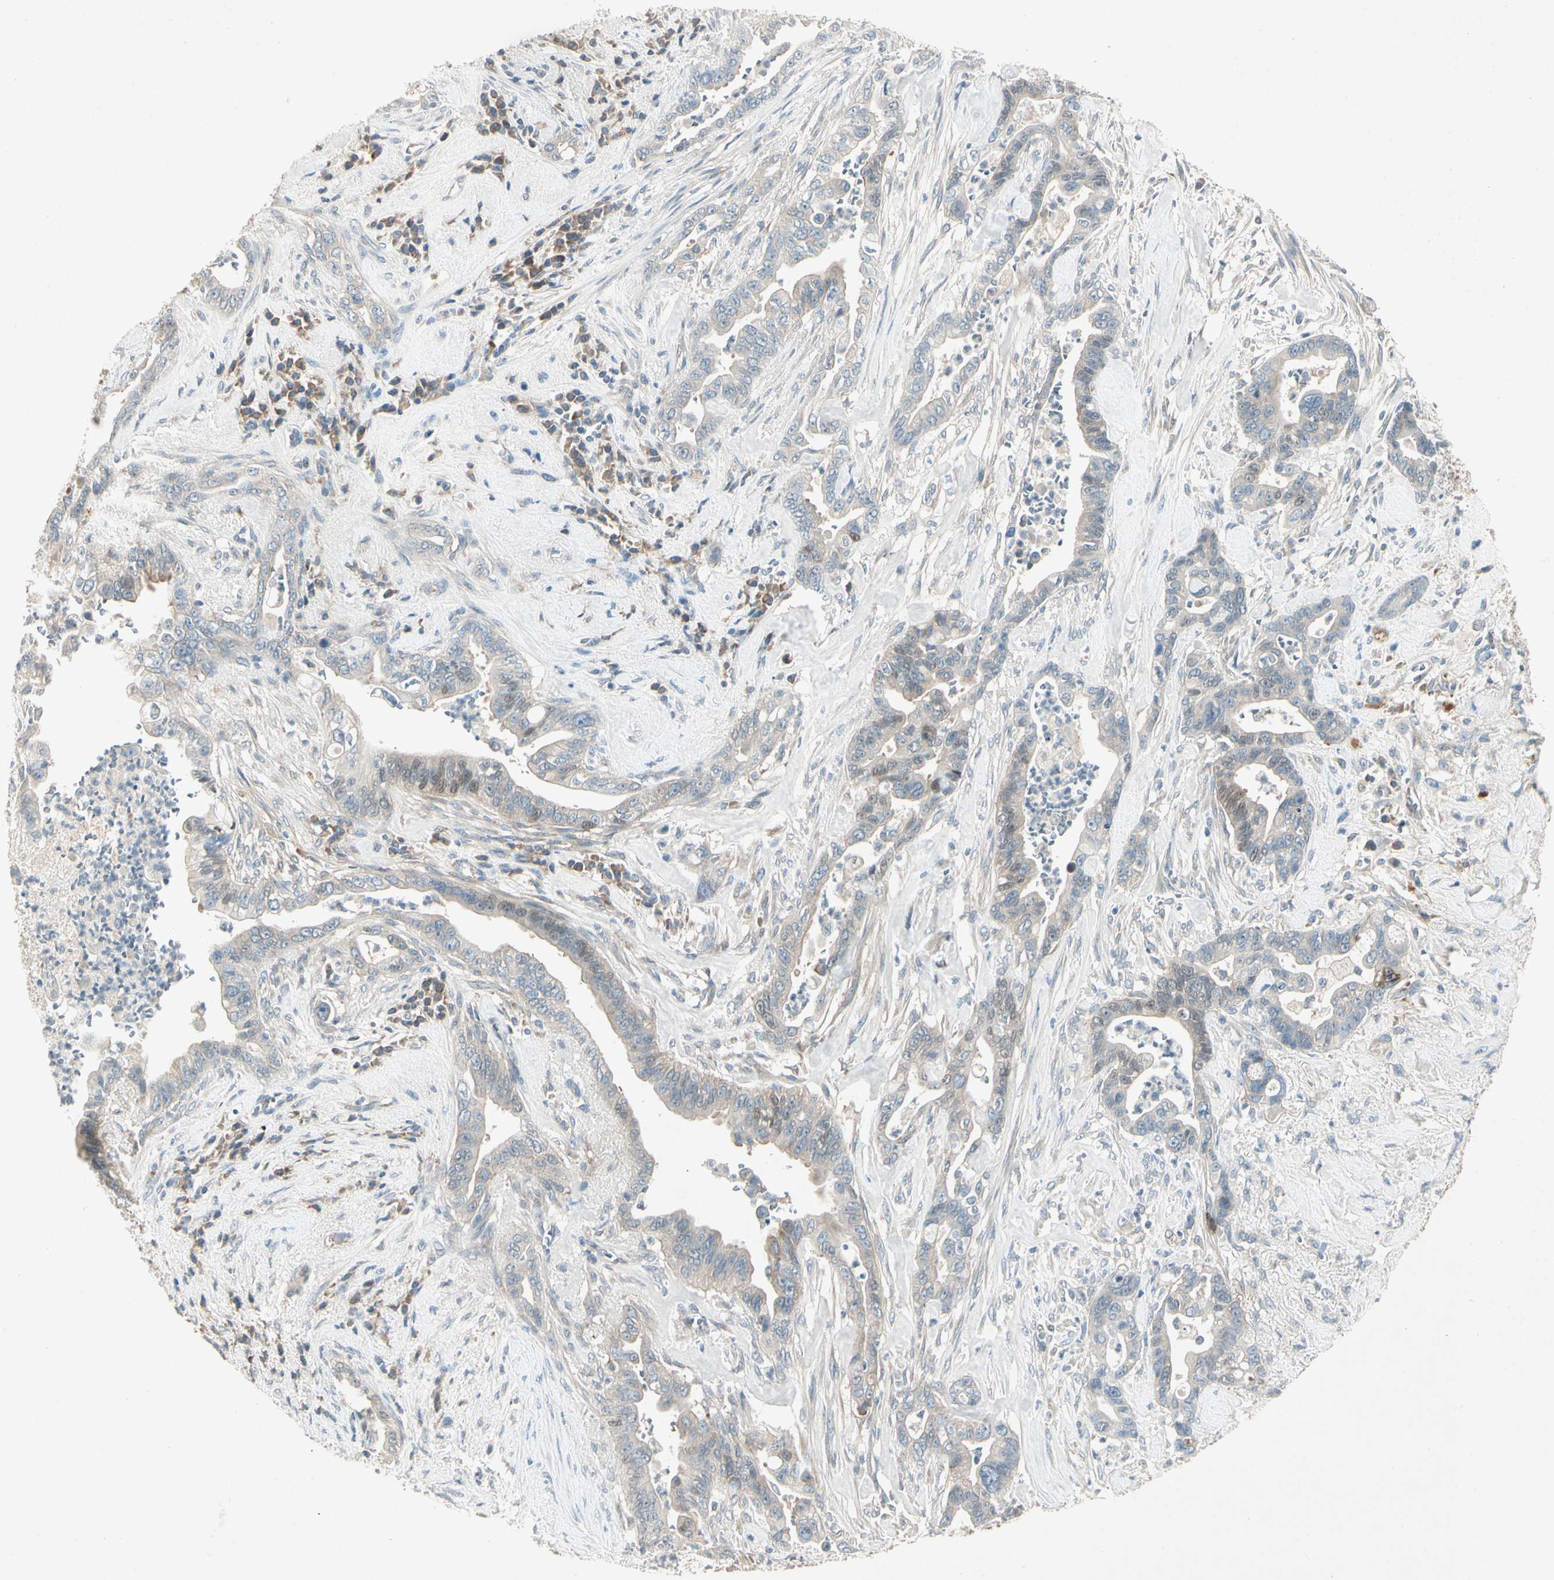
{"staining": {"intensity": "weak", "quantity": "25%-75%", "location": "cytoplasmic/membranous,nuclear"}, "tissue": "pancreatic cancer", "cell_type": "Tumor cells", "image_type": "cancer", "snomed": [{"axis": "morphology", "description": "Adenocarcinoma, NOS"}, {"axis": "topography", "description": "Pancreas"}], "caption": "The image displays staining of pancreatic cancer, revealing weak cytoplasmic/membranous and nuclear protein expression (brown color) within tumor cells.", "gene": "IL1R1", "patient": {"sex": "male", "age": 70}}